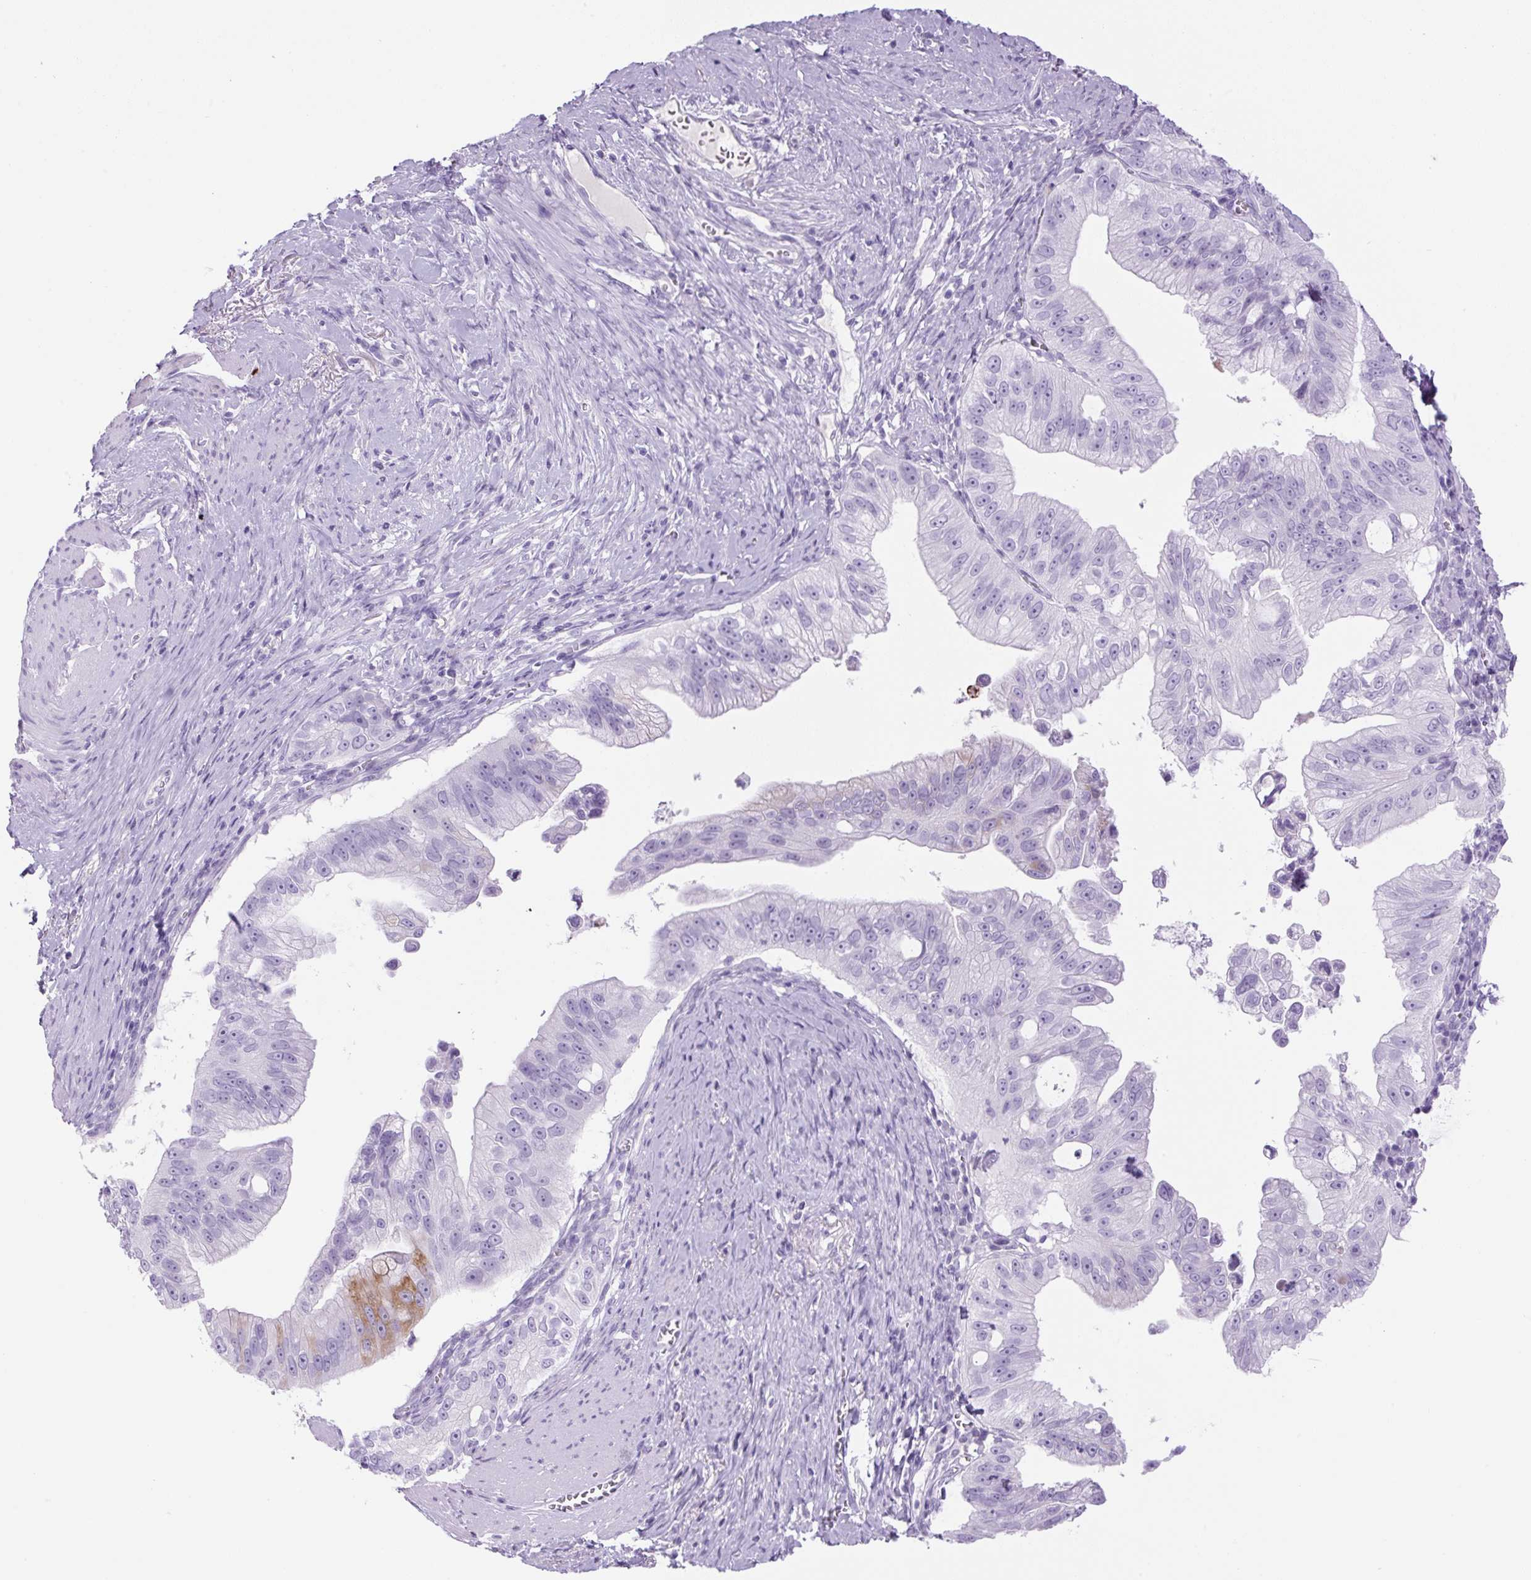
{"staining": {"intensity": "moderate", "quantity": "<25%", "location": "cytoplasmic/membranous"}, "tissue": "pancreatic cancer", "cell_type": "Tumor cells", "image_type": "cancer", "snomed": [{"axis": "morphology", "description": "Adenocarcinoma, NOS"}, {"axis": "topography", "description": "Pancreas"}], "caption": "A low amount of moderate cytoplasmic/membranous staining is seen in approximately <25% of tumor cells in pancreatic cancer (adenocarcinoma) tissue. Using DAB (3,3'-diaminobenzidine) (brown) and hematoxylin (blue) stains, captured at high magnification using brightfield microscopy.", "gene": "PRRT1", "patient": {"sex": "male", "age": 70}}